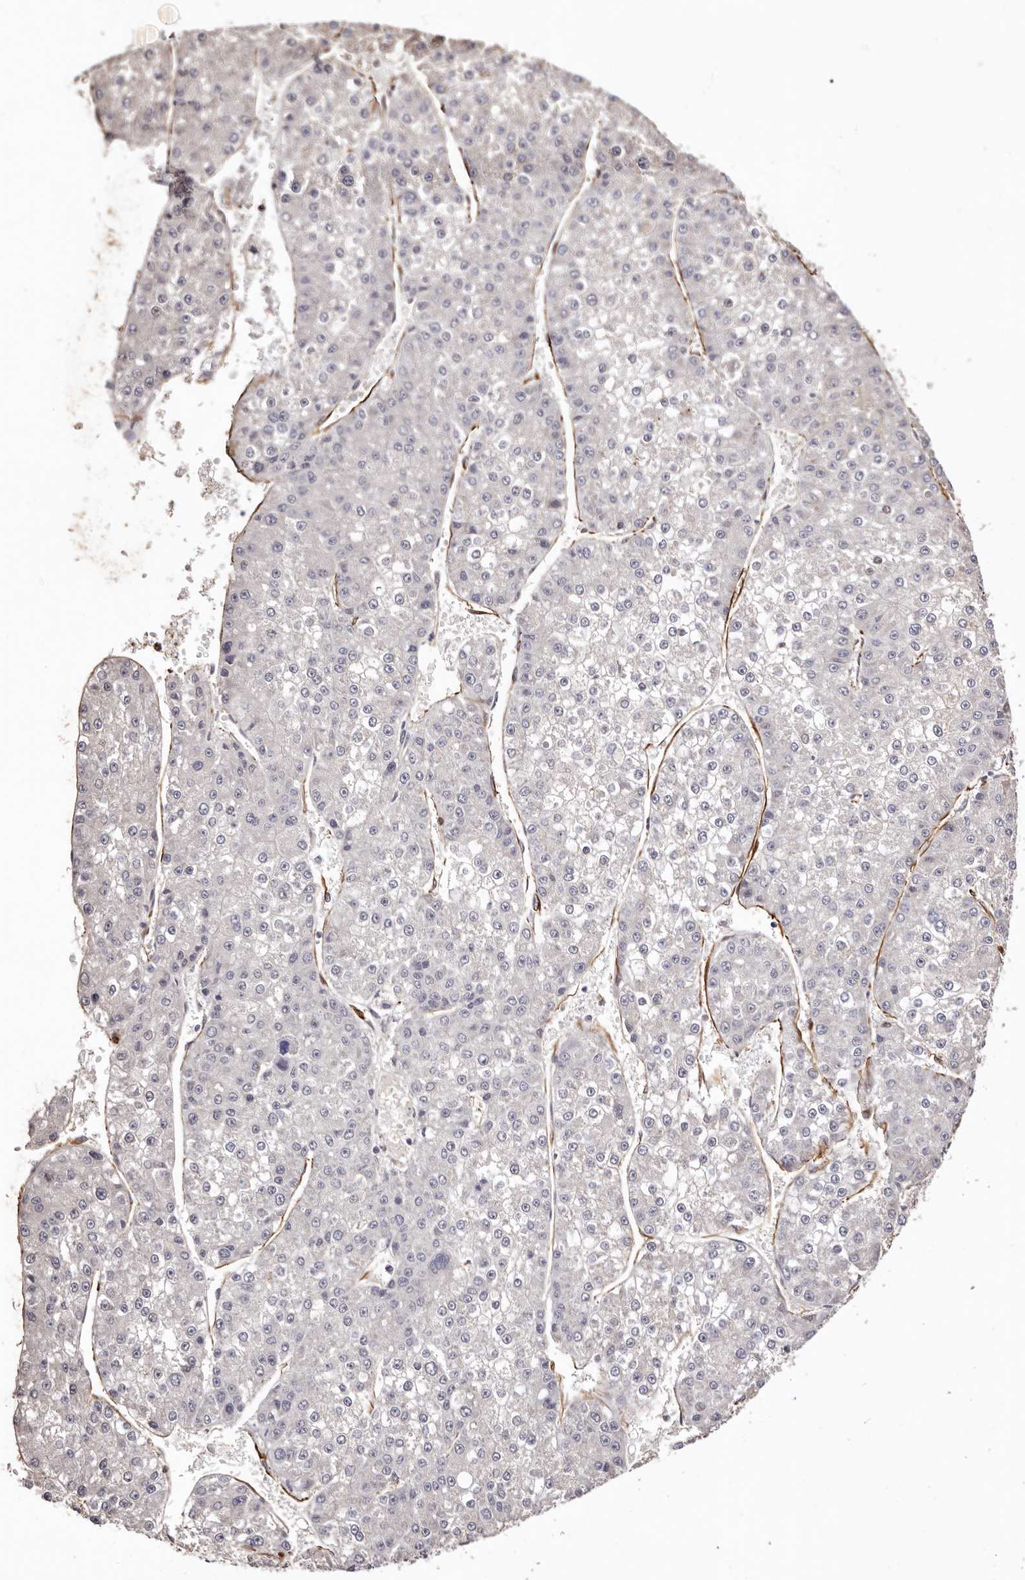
{"staining": {"intensity": "weak", "quantity": "<25%", "location": "cytoplasmic/membranous"}, "tissue": "liver cancer", "cell_type": "Tumor cells", "image_type": "cancer", "snomed": [{"axis": "morphology", "description": "Carcinoma, Hepatocellular, NOS"}, {"axis": "topography", "description": "Liver"}], "caption": "Immunohistochemistry of human hepatocellular carcinoma (liver) displays no positivity in tumor cells. The staining was performed using DAB (3,3'-diaminobenzidine) to visualize the protein expression in brown, while the nuclei were stained in blue with hematoxylin (Magnification: 20x).", "gene": "ZNF557", "patient": {"sex": "female", "age": 73}}